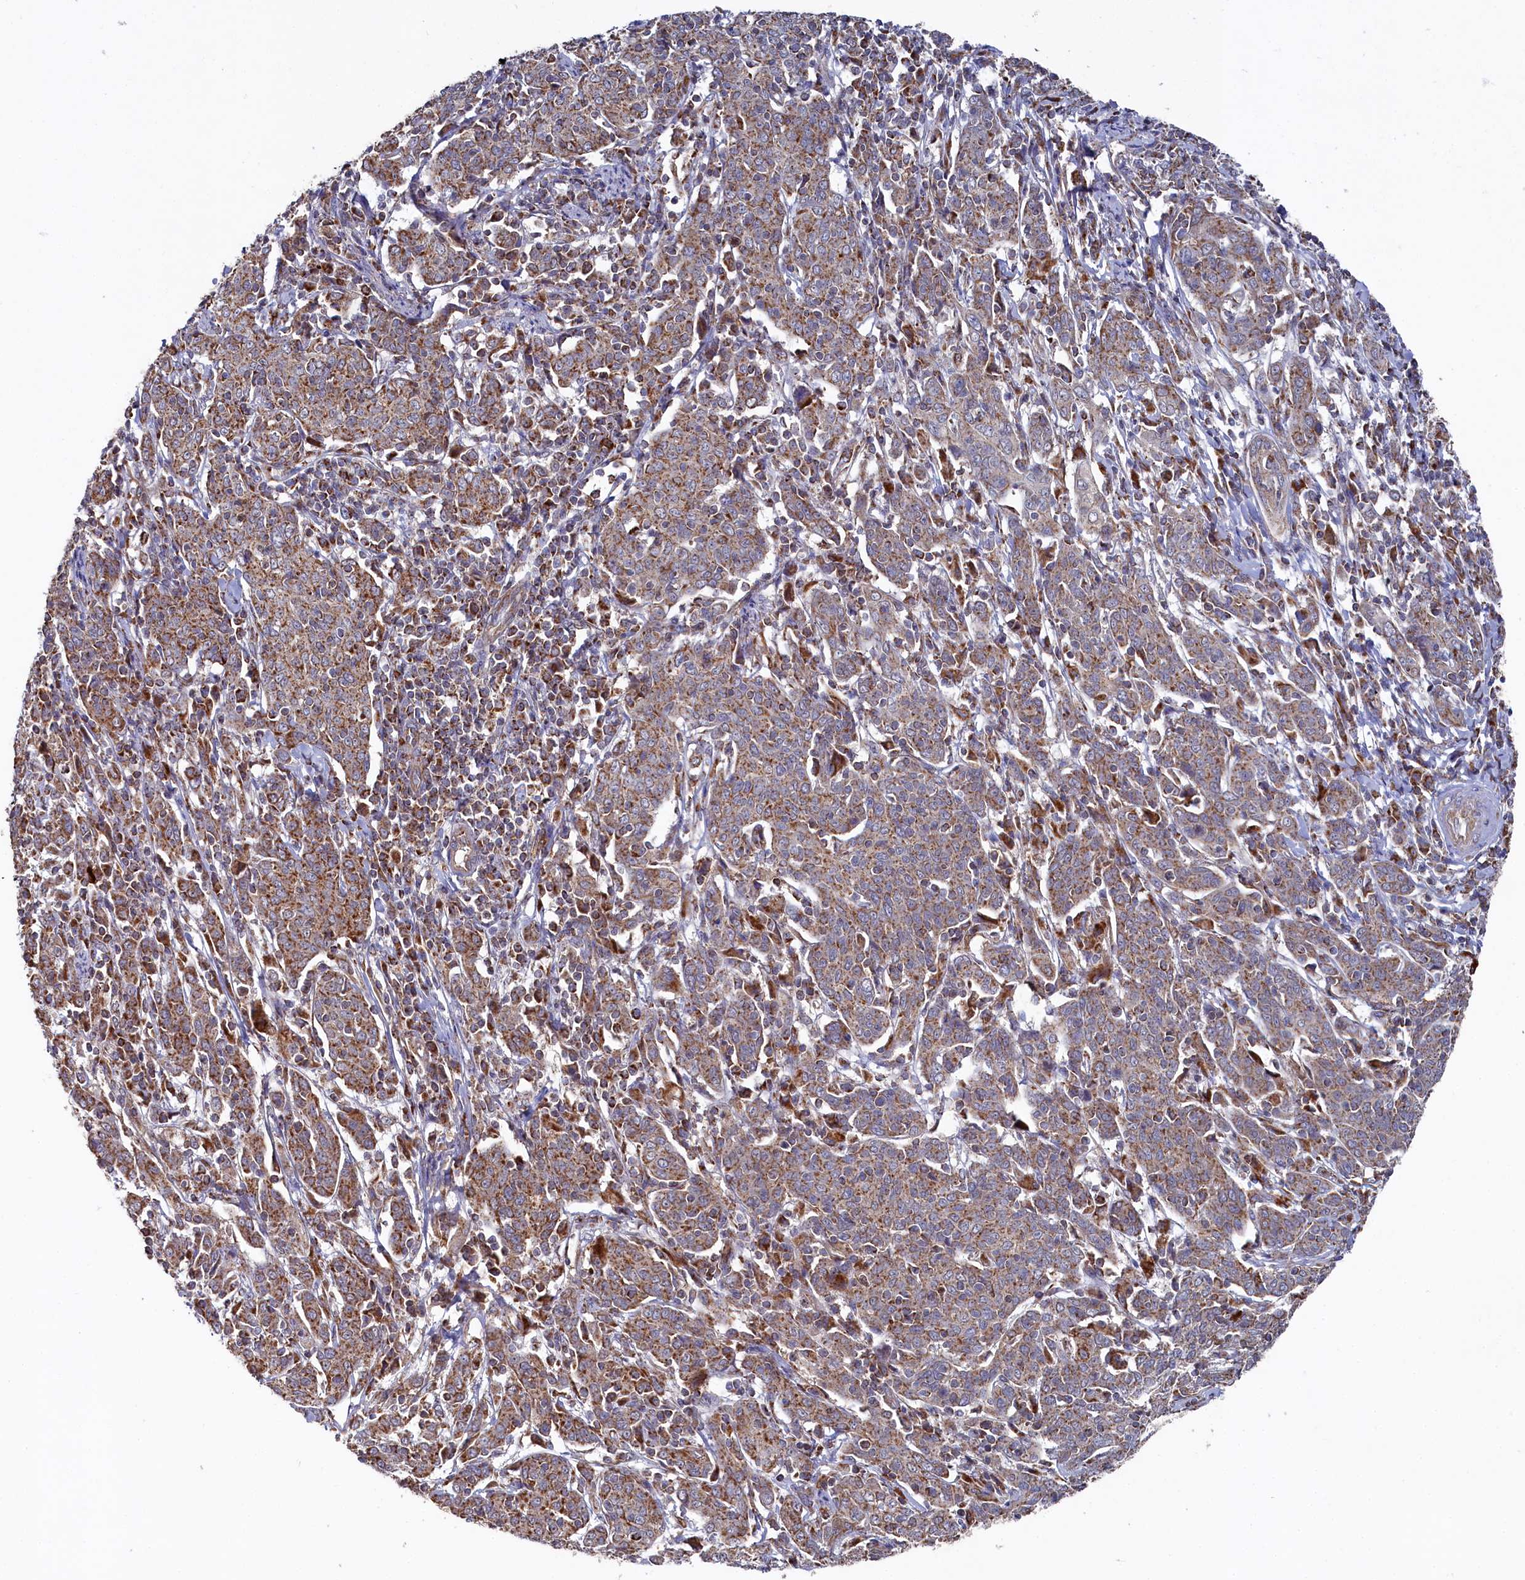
{"staining": {"intensity": "moderate", "quantity": ">75%", "location": "cytoplasmic/membranous"}, "tissue": "cervical cancer", "cell_type": "Tumor cells", "image_type": "cancer", "snomed": [{"axis": "morphology", "description": "Squamous cell carcinoma, NOS"}, {"axis": "topography", "description": "Cervix"}], "caption": "Human cervical cancer stained for a protein (brown) exhibits moderate cytoplasmic/membranous positive positivity in approximately >75% of tumor cells.", "gene": "HAUS2", "patient": {"sex": "female", "age": 67}}